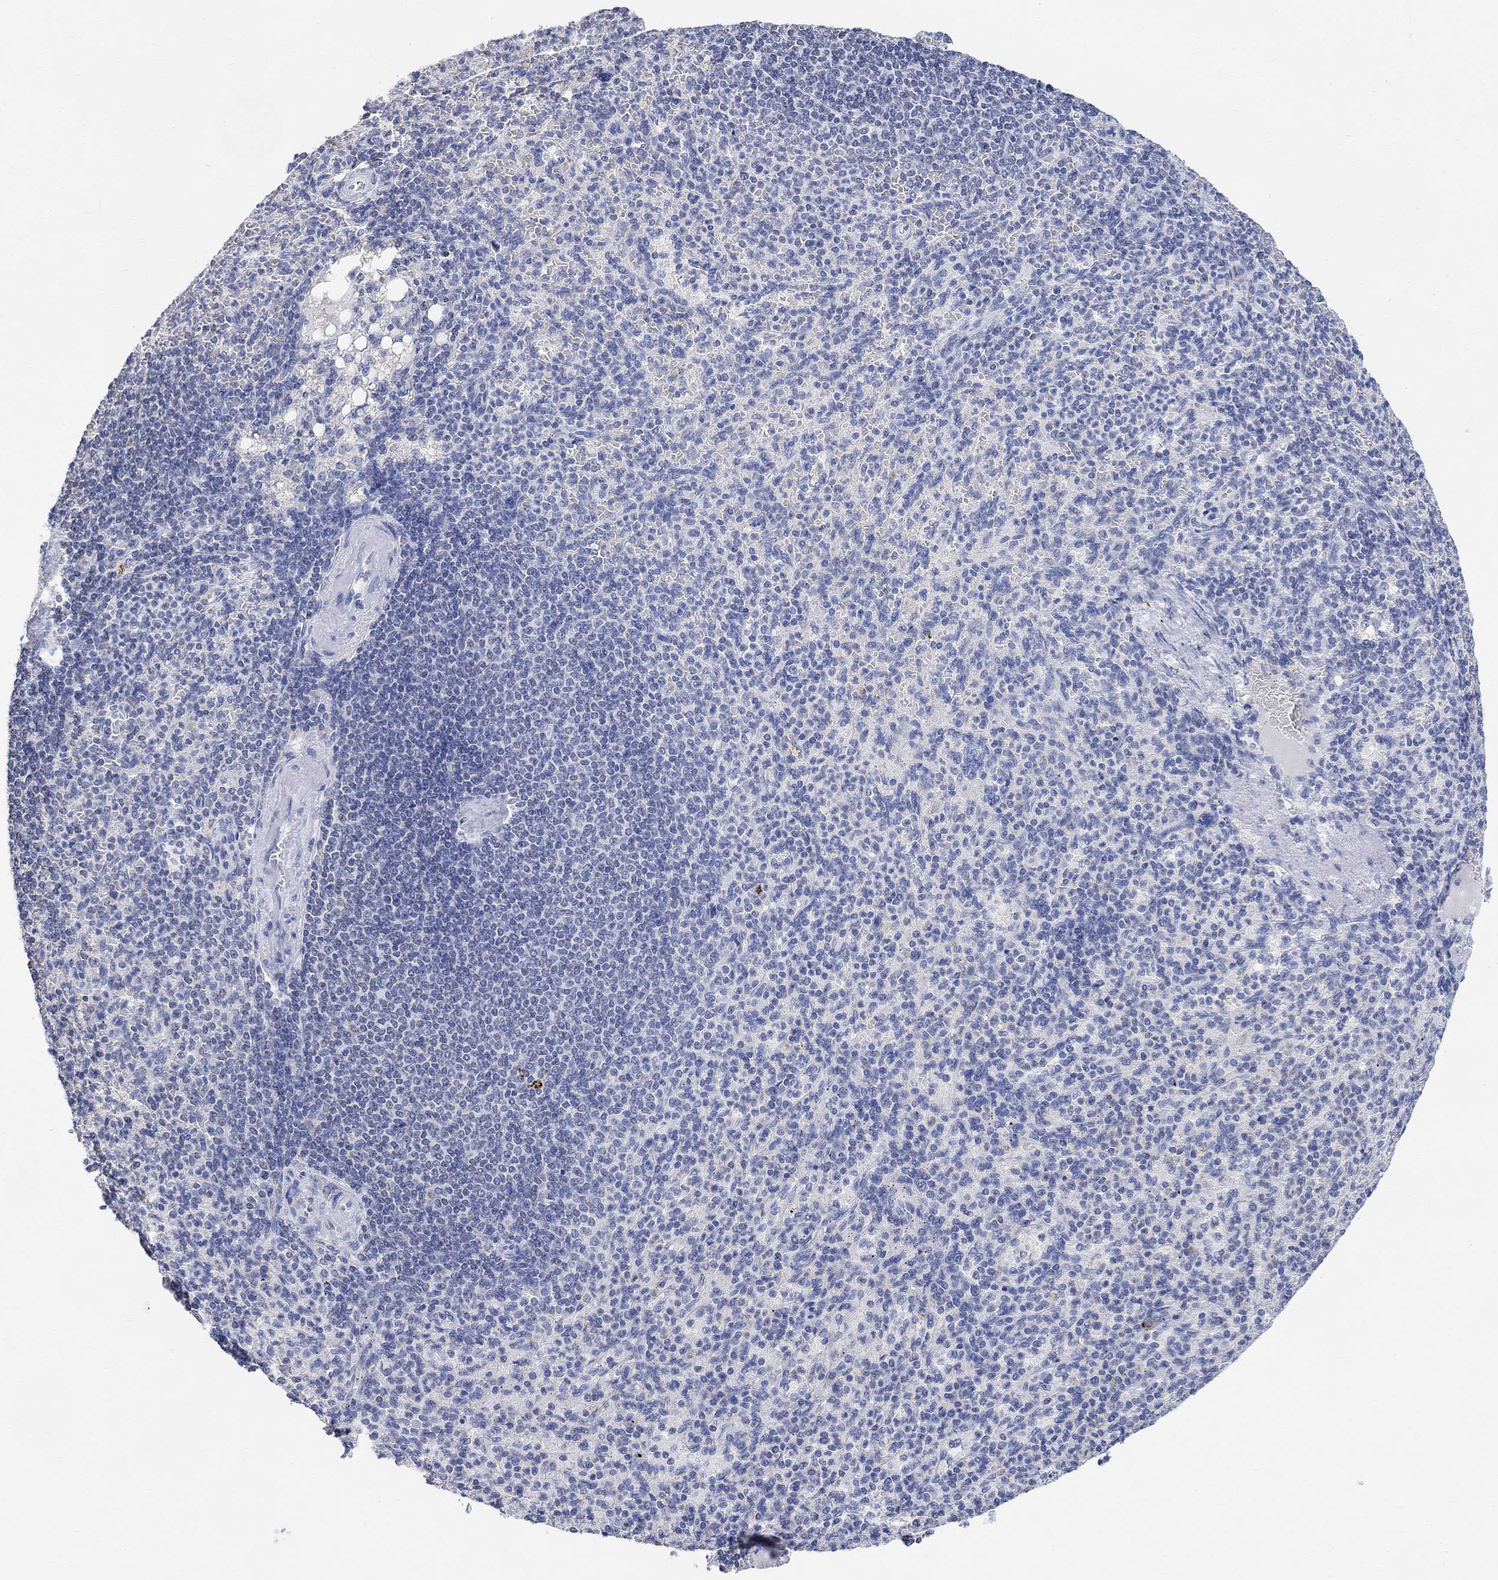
{"staining": {"intensity": "negative", "quantity": "none", "location": "none"}, "tissue": "spleen", "cell_type": "Cells in red pulp", "image_type": "normal", "snomed": [{"axis": "morphology", "description": "Normal tissue, NOS"}, {"axis": "topography", "description": "Spleen"}], "caption": "DAB immunohistochemical staining of benign human spleen shows no significant expression in cells in red pulp.", "gene": "SYT12", "patient": {"sex": "female", "age": 74}}